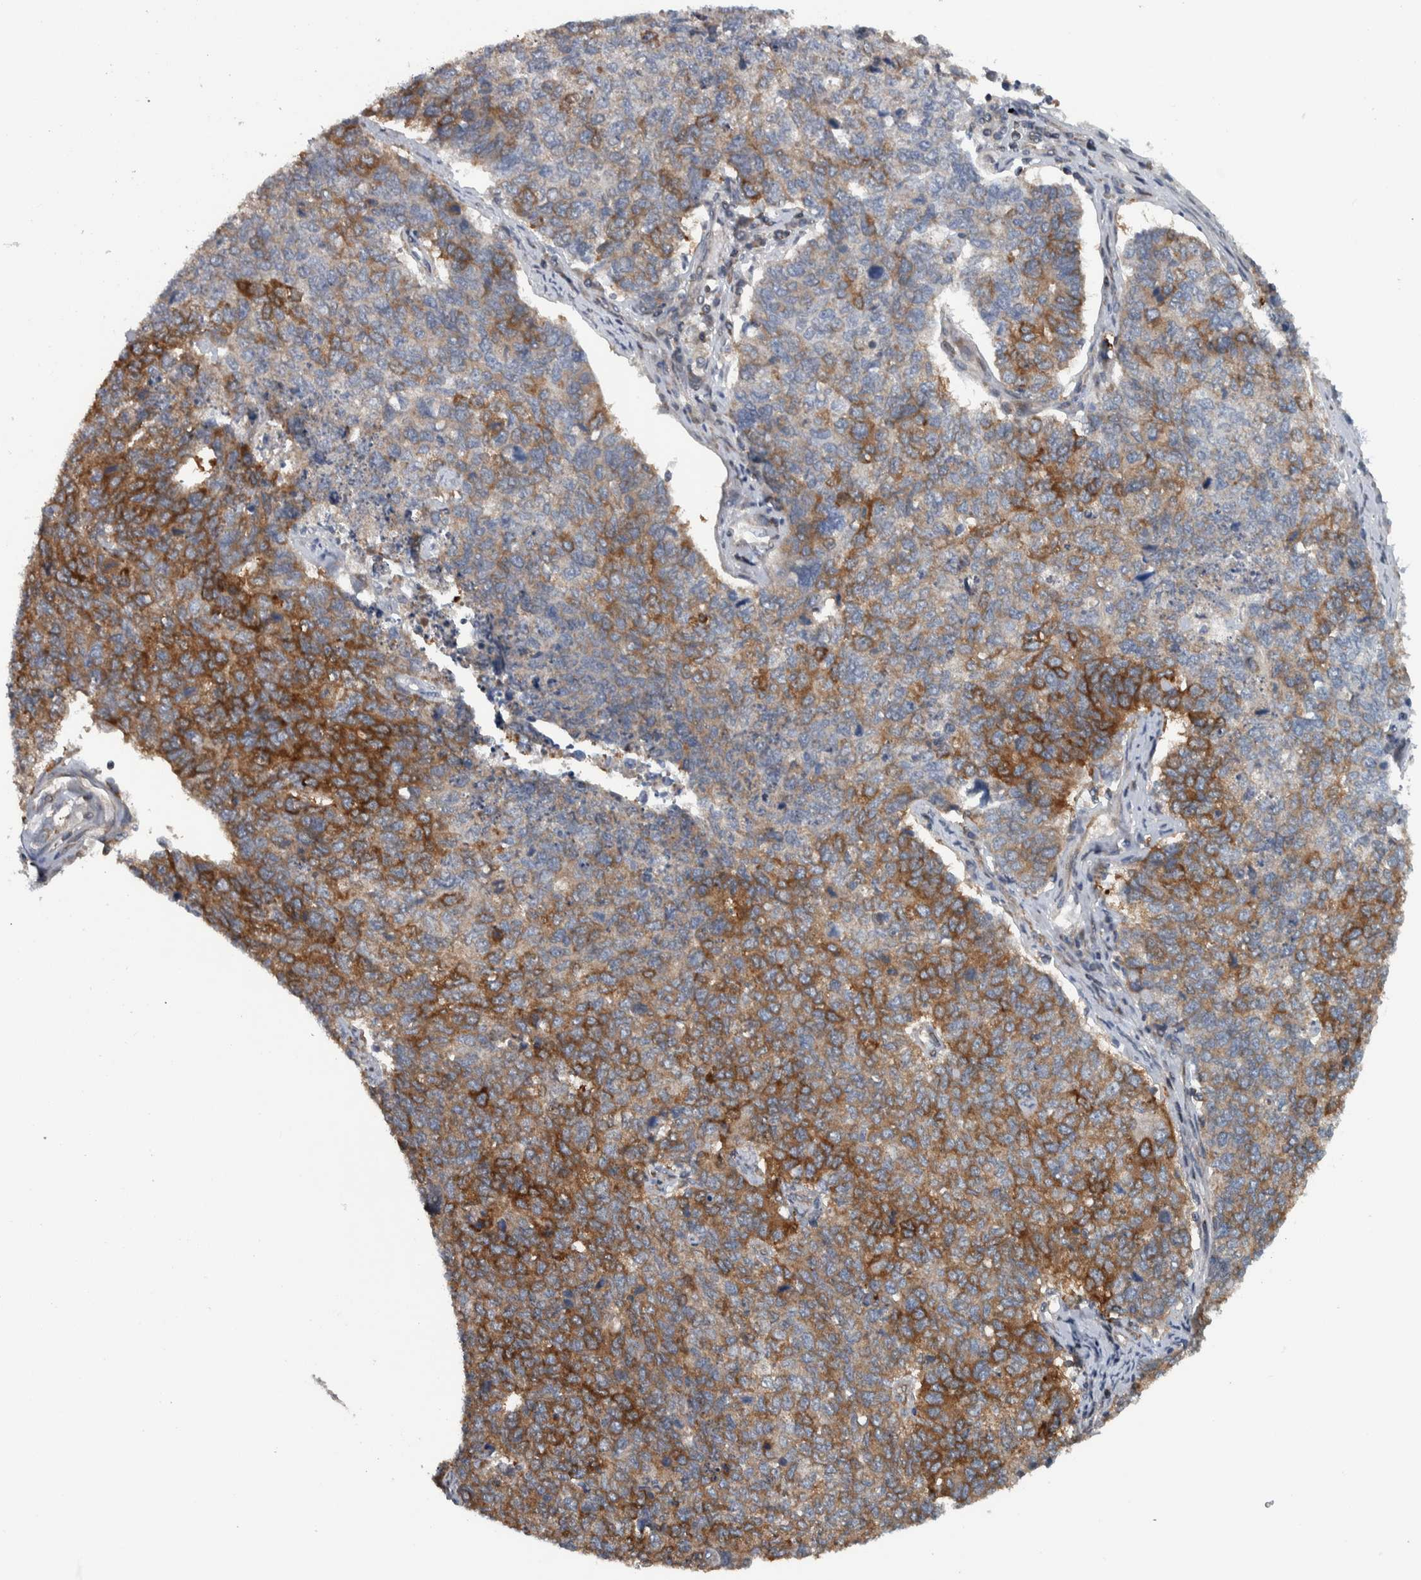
{"staining": {"intensity": "moderate", "quantity": "25%-75%", "location": "cytoplasmic/membranous"}, "tissue": "cervical cancer", "cell_type": "Tumor cells", "image_type": "cancer", "snomed": [{"axis": "morphology", "description": "Squamous cell carcinoma, NOS"}, {"axis": "topography", "description": "Cervix"}], "caption": "Human cervical squamous cell carcinoma stained for a protein (brown) reveals moderate cytoplasmic/membranous positive positivity in approximately 25%-75% of tumor cells.", "gene": "BAIAP2L1", "patient": {"sex": "female", "age": 63}}